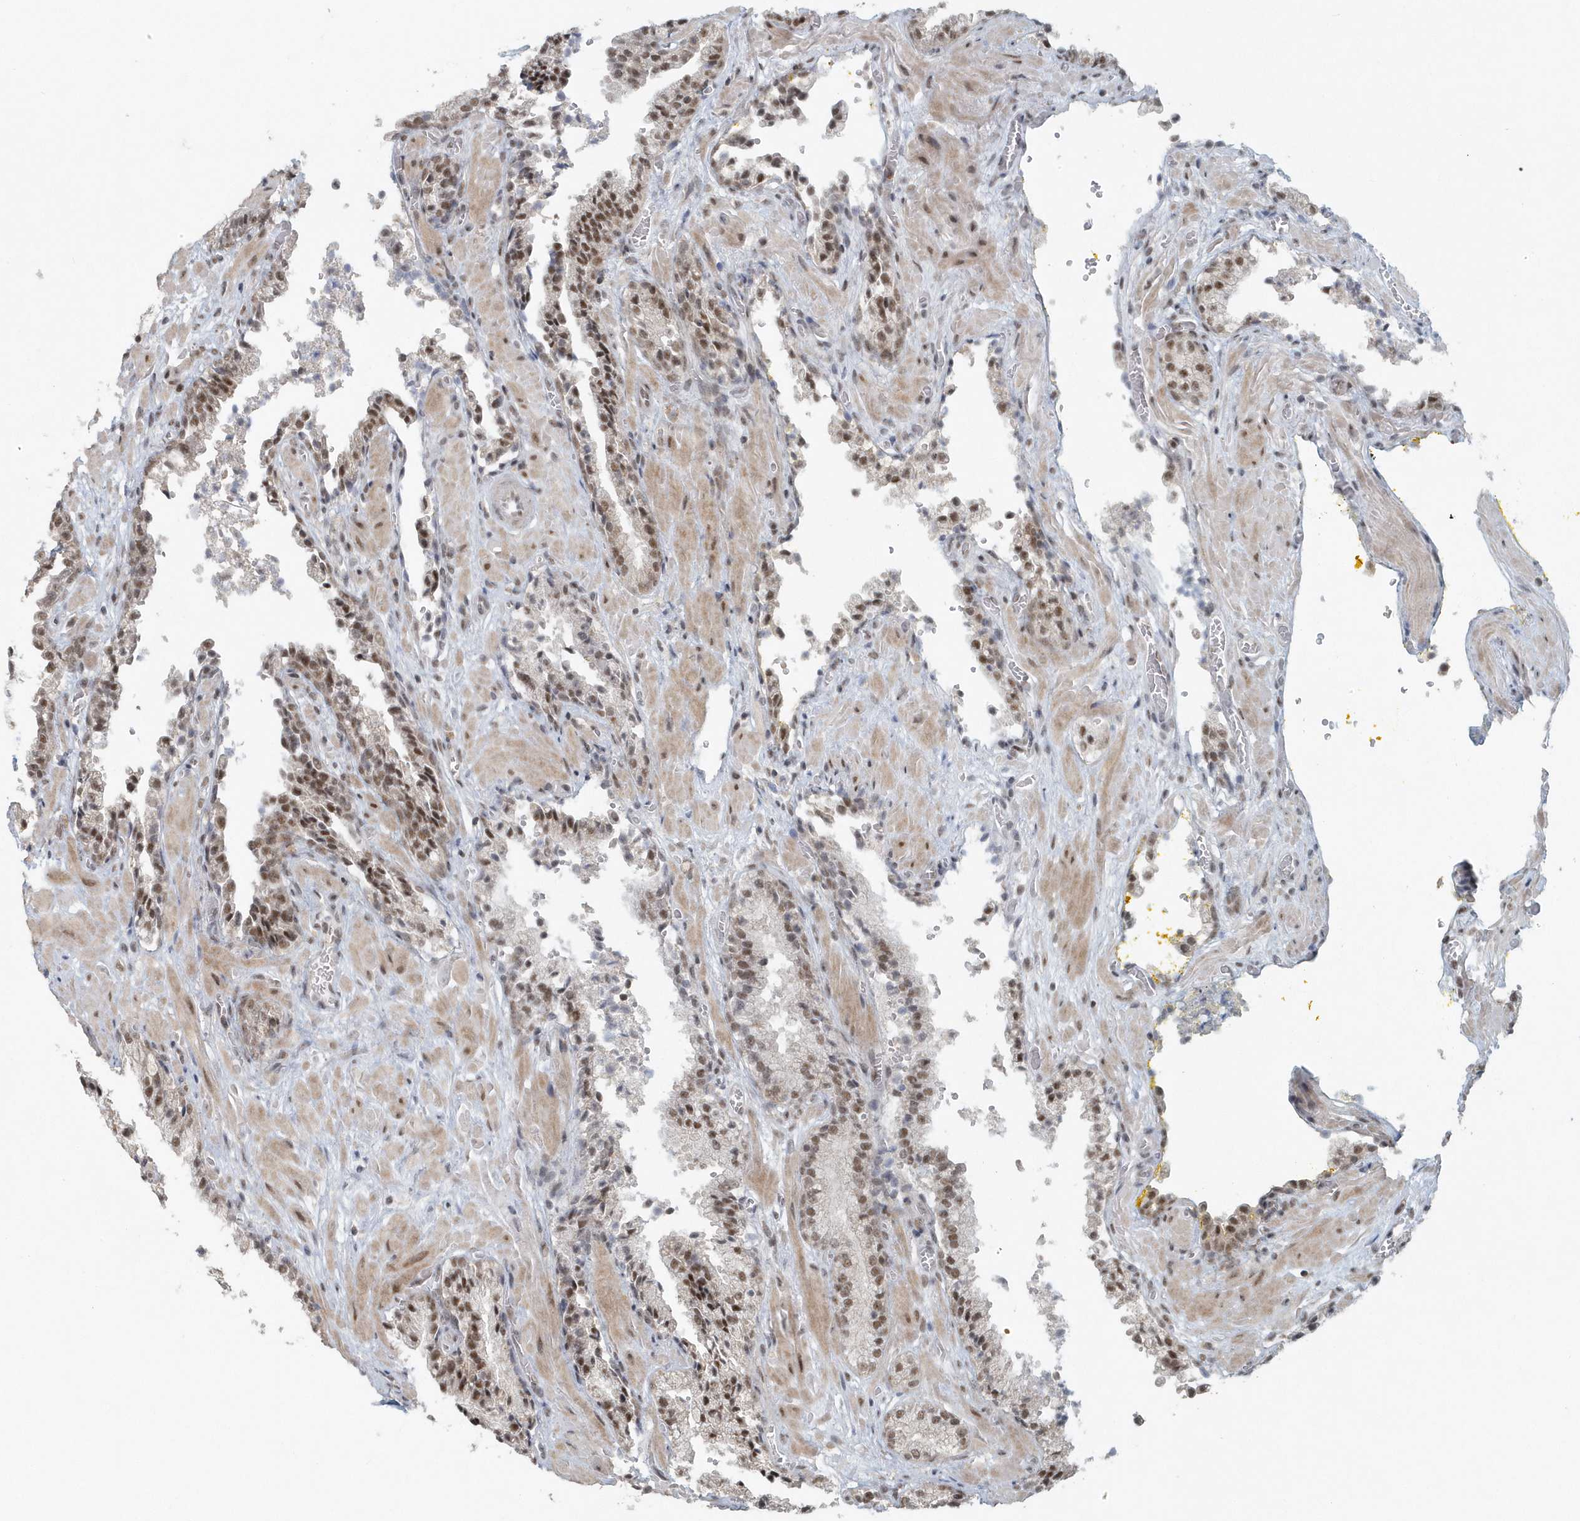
{"staining": {"intensity": "moderate", "quantity": ">75%", "location": "nuclear"}, "tissue": "prostate cancer", "cell_type": "Tumor cells", "image_type": "cancer", "snomed": [{"axis": "morphology", "description": "Adenocarcinoma, High grade"}, {"axis": "topography", "description": "Prostate"}], "caption": "The micrograph demonstrates staining of high-grade adenocarcinoma (prostate), revealing moderate nuclear protein staining (brown color) within tumor cells.", "gene": "YTHDC1", "patient": {"sex": "male", "age": 58}}